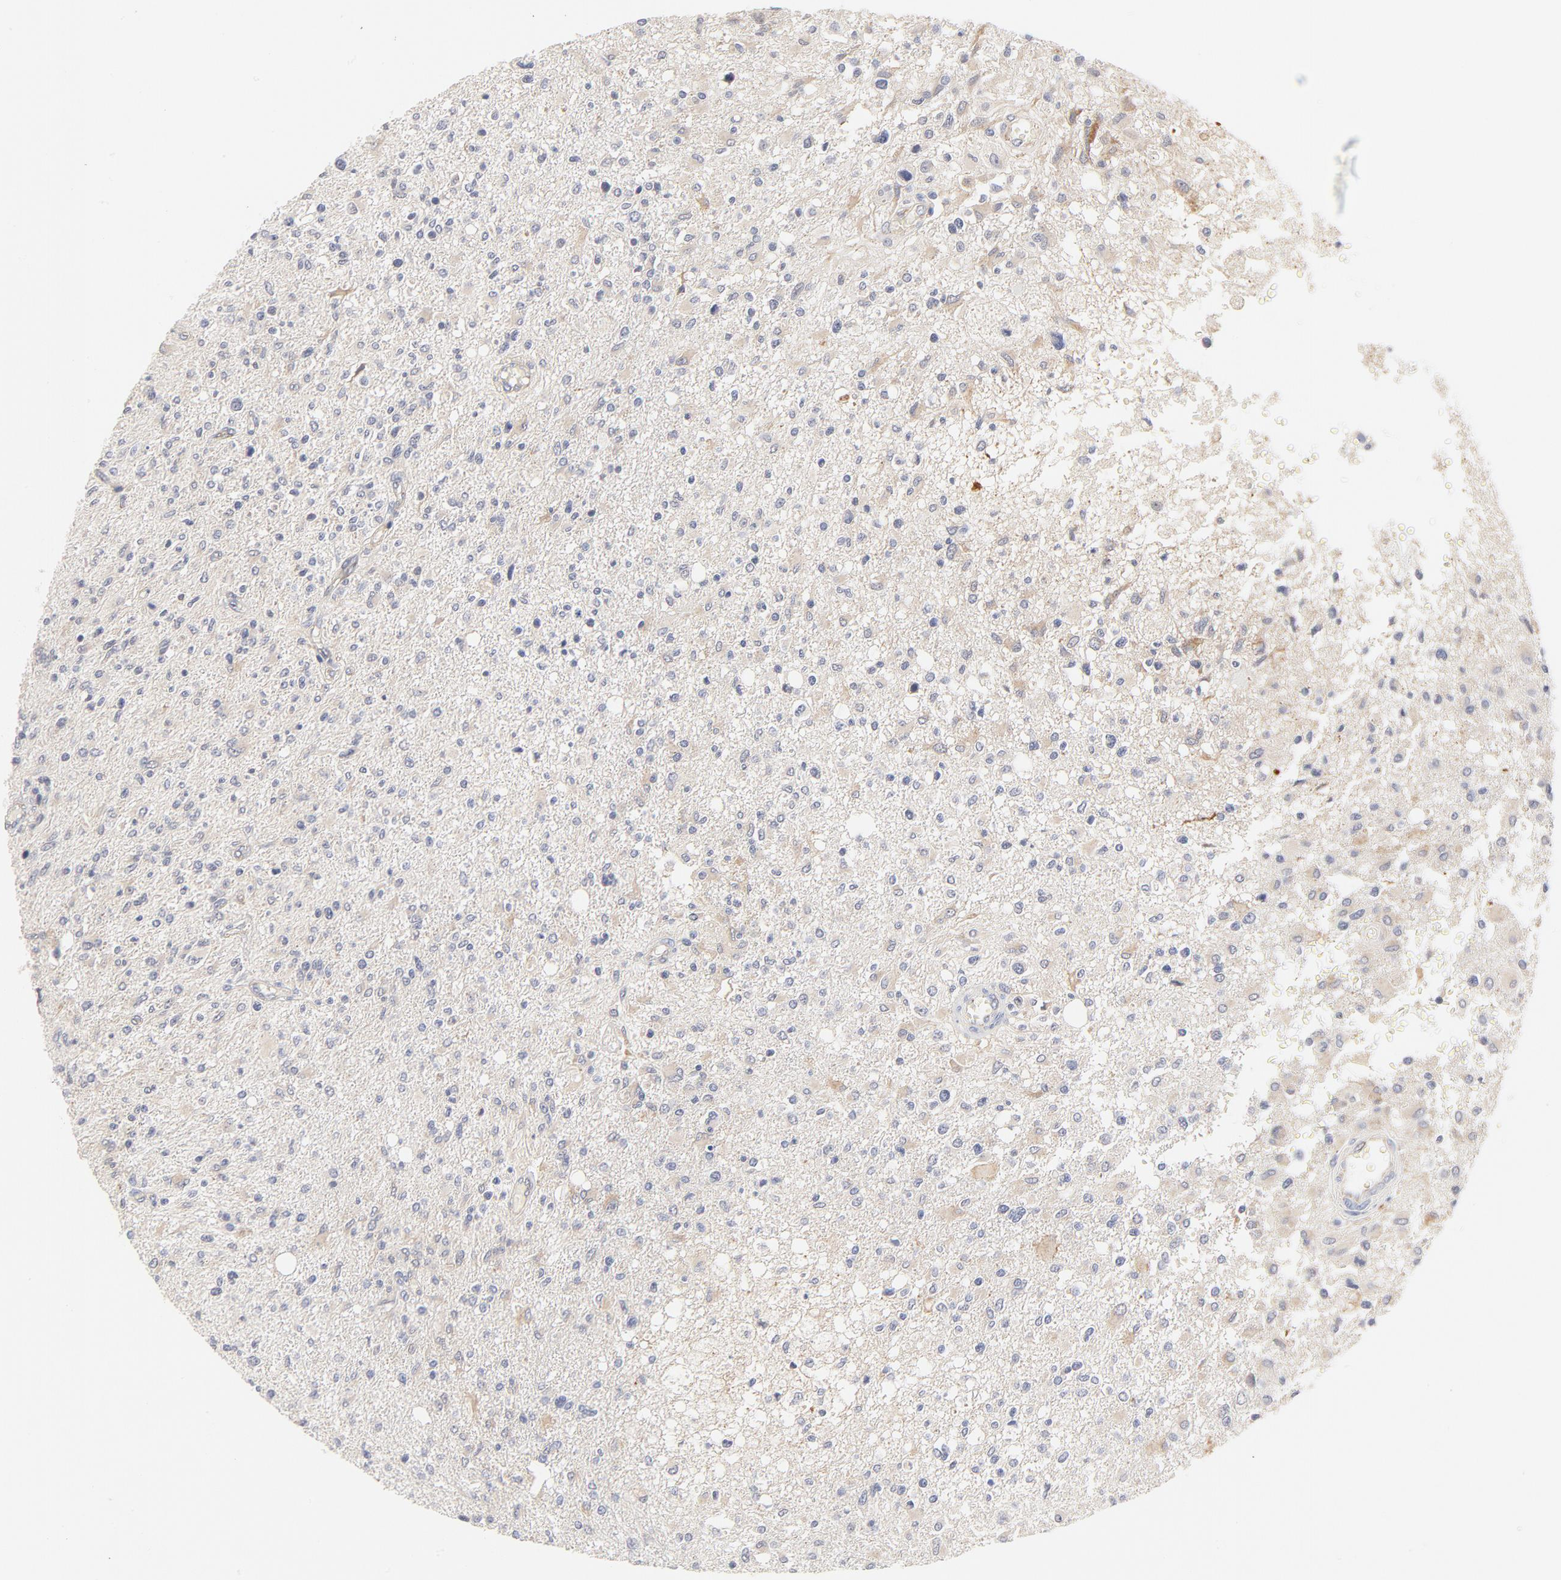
{"staining": {"intensity": "negative", "quantity": "none", "location": "none"}, "tissue": "glioma", "cell_type": "Tumor cells", "image_type": "cancer", "snomed": [{"axis": "morphology", "description": "Glioma, malignant, High grade"}, {"axis": "topography", "description": "Cerebral cortex"}], "caption": "This micrograph is of malignant high-grade glioma stained with IHC to label a protein in brown with the nuclei are counter-stained blue. There is no expression in tumor cells.", "gene": "MTERF2", "patient": {"sex": "male", "age": 76}}